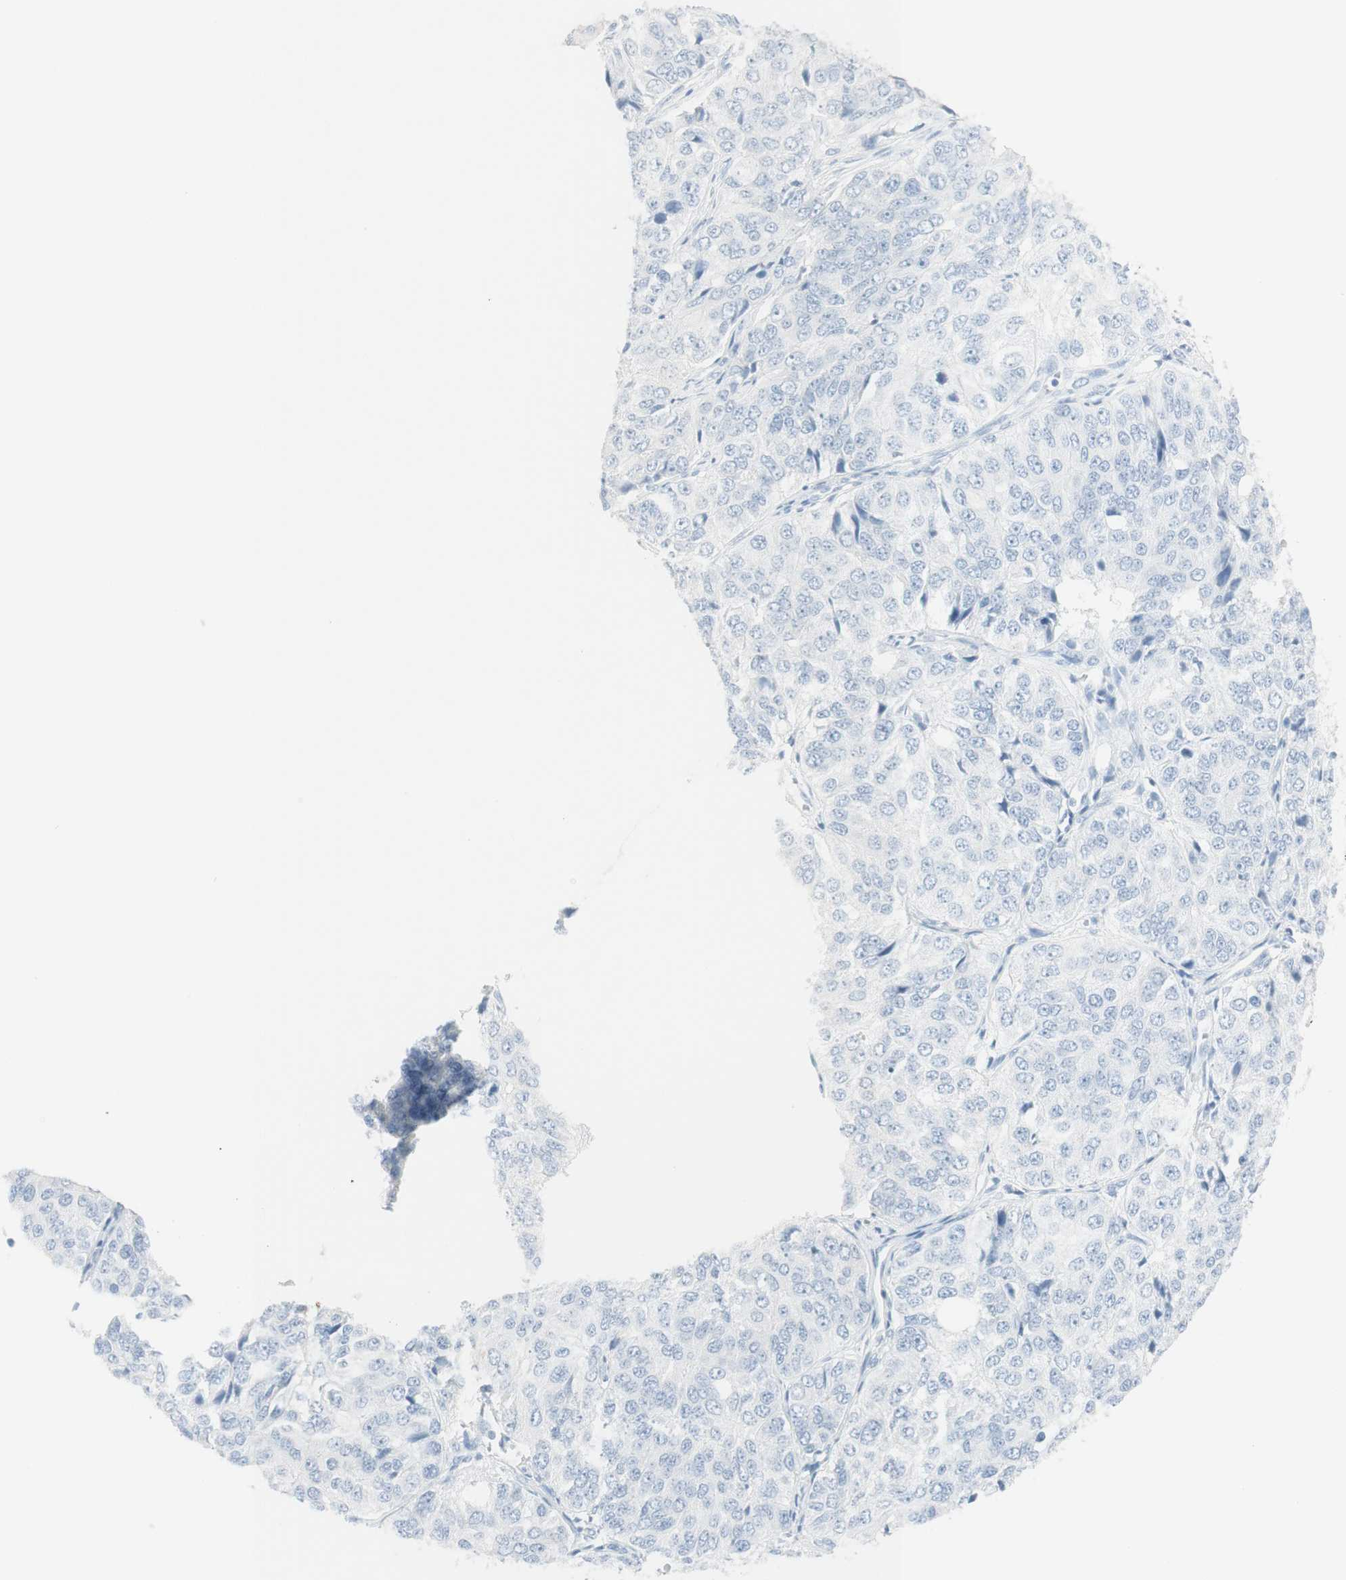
{"staining": {"intensity": "negative", "quantity": "none", "location": "none"}, "tissue": "ovarian cancer", "cell_type": "Tumor cells", "image_type": "cancer", "snomed": [{"axis": "morphology", "description": "Carcinoma, endometroid"}, {"axis": "topography", "description": "Ovary"}], "caption": "This photomicrograph is of ovarian cancer (endometroid carcinoma) stained with immunohistochemistry (IHC) to label a protein in brown with the nuclei are counter-stained blue. There is no positivity in tumor cells. The staining is performed using DAB brown chromogen with nuclei counter-stained in using hematoxylin.", "gene": "NAPSA", "patient": {"sex": "female", "age": 51}}